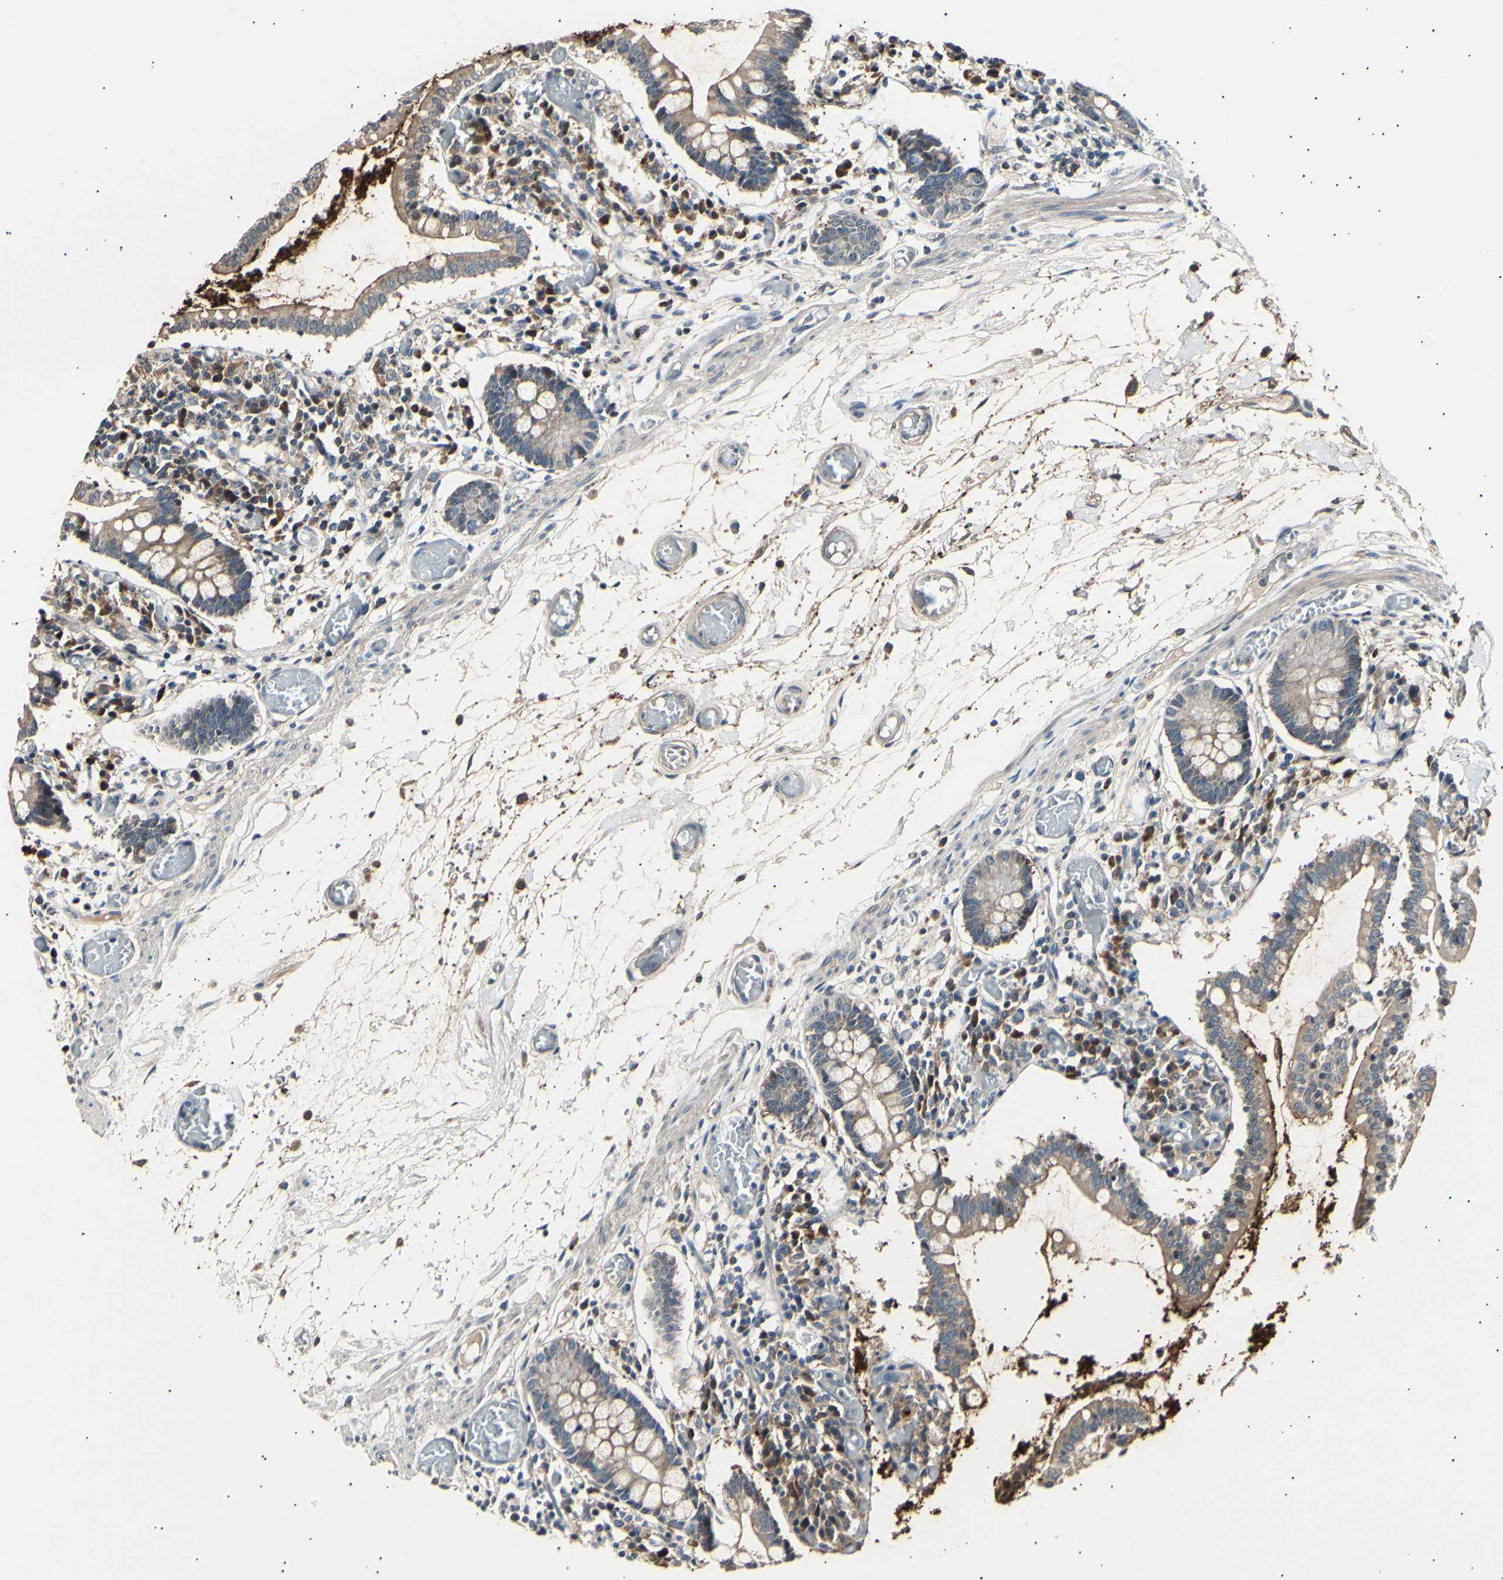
{"staining": {"intensity": "moderate", "quantity": ">75%", "location": "cytoplasmic/membranous"}, "tissue": "small intestine", "cell_type": "Glandular cells", "image_type": "normal", "snomed": [{"axis": "morphology", "description": "Normal tissue, NOS"}, {"axis": "topography", "description": "Small intestine"}], "caption": "Immunohistochemistry (IHC) histopathology image of unremarkable small intestine: small intestine stained using immunohistochemistry demonstrates medium levels of moderate protein expression localized specifically in the cytoplasmic/membranous of glandular cells, appearing as a cytoplasmic/membranous brown color.", "gene": "ITGA6", "patient": {"sex": "female", "age": 61}}